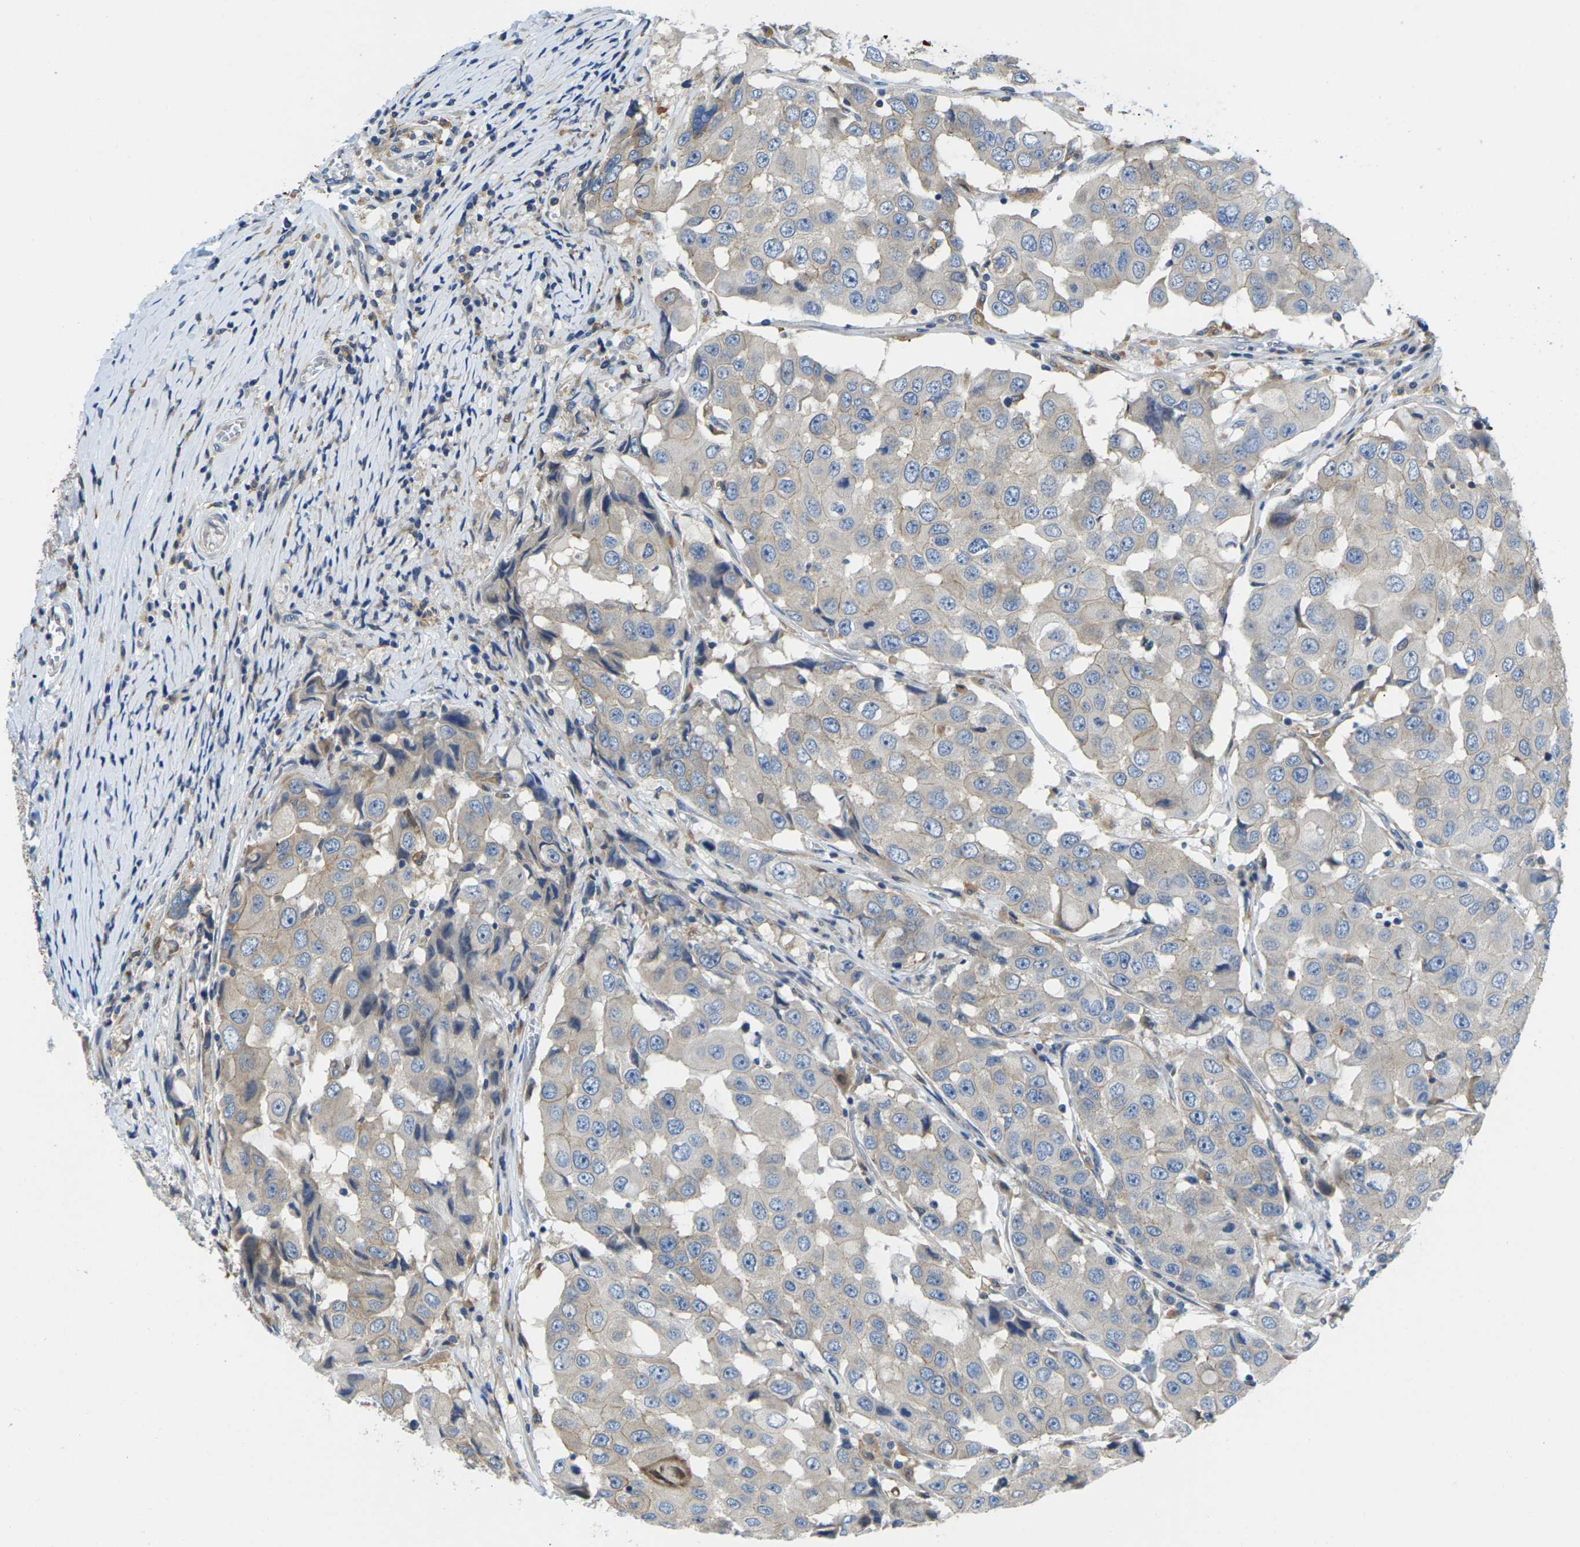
{"staining": {"intensity": "strong", "quantity": "25%-75%", "location": "cytoplasmic/membranous"}, "tissue": "breast cancer", "cell_type": "Tumor cells", "image_type": "cancer", "snomed": [{"axis": "morphology", "description": "Duct carcinoma"}, {"axis": "topography", "description": "Breast"}], "caption": "An immunohistochemistry histopathology image of neoplastic tissue is shown. Protein staining in brown shows strong cytoplasmic/membranous positivity in breast cancer within tumor cells.", "gene": "SCNN1A", "patient": {"sex": "female", "age": 27}}